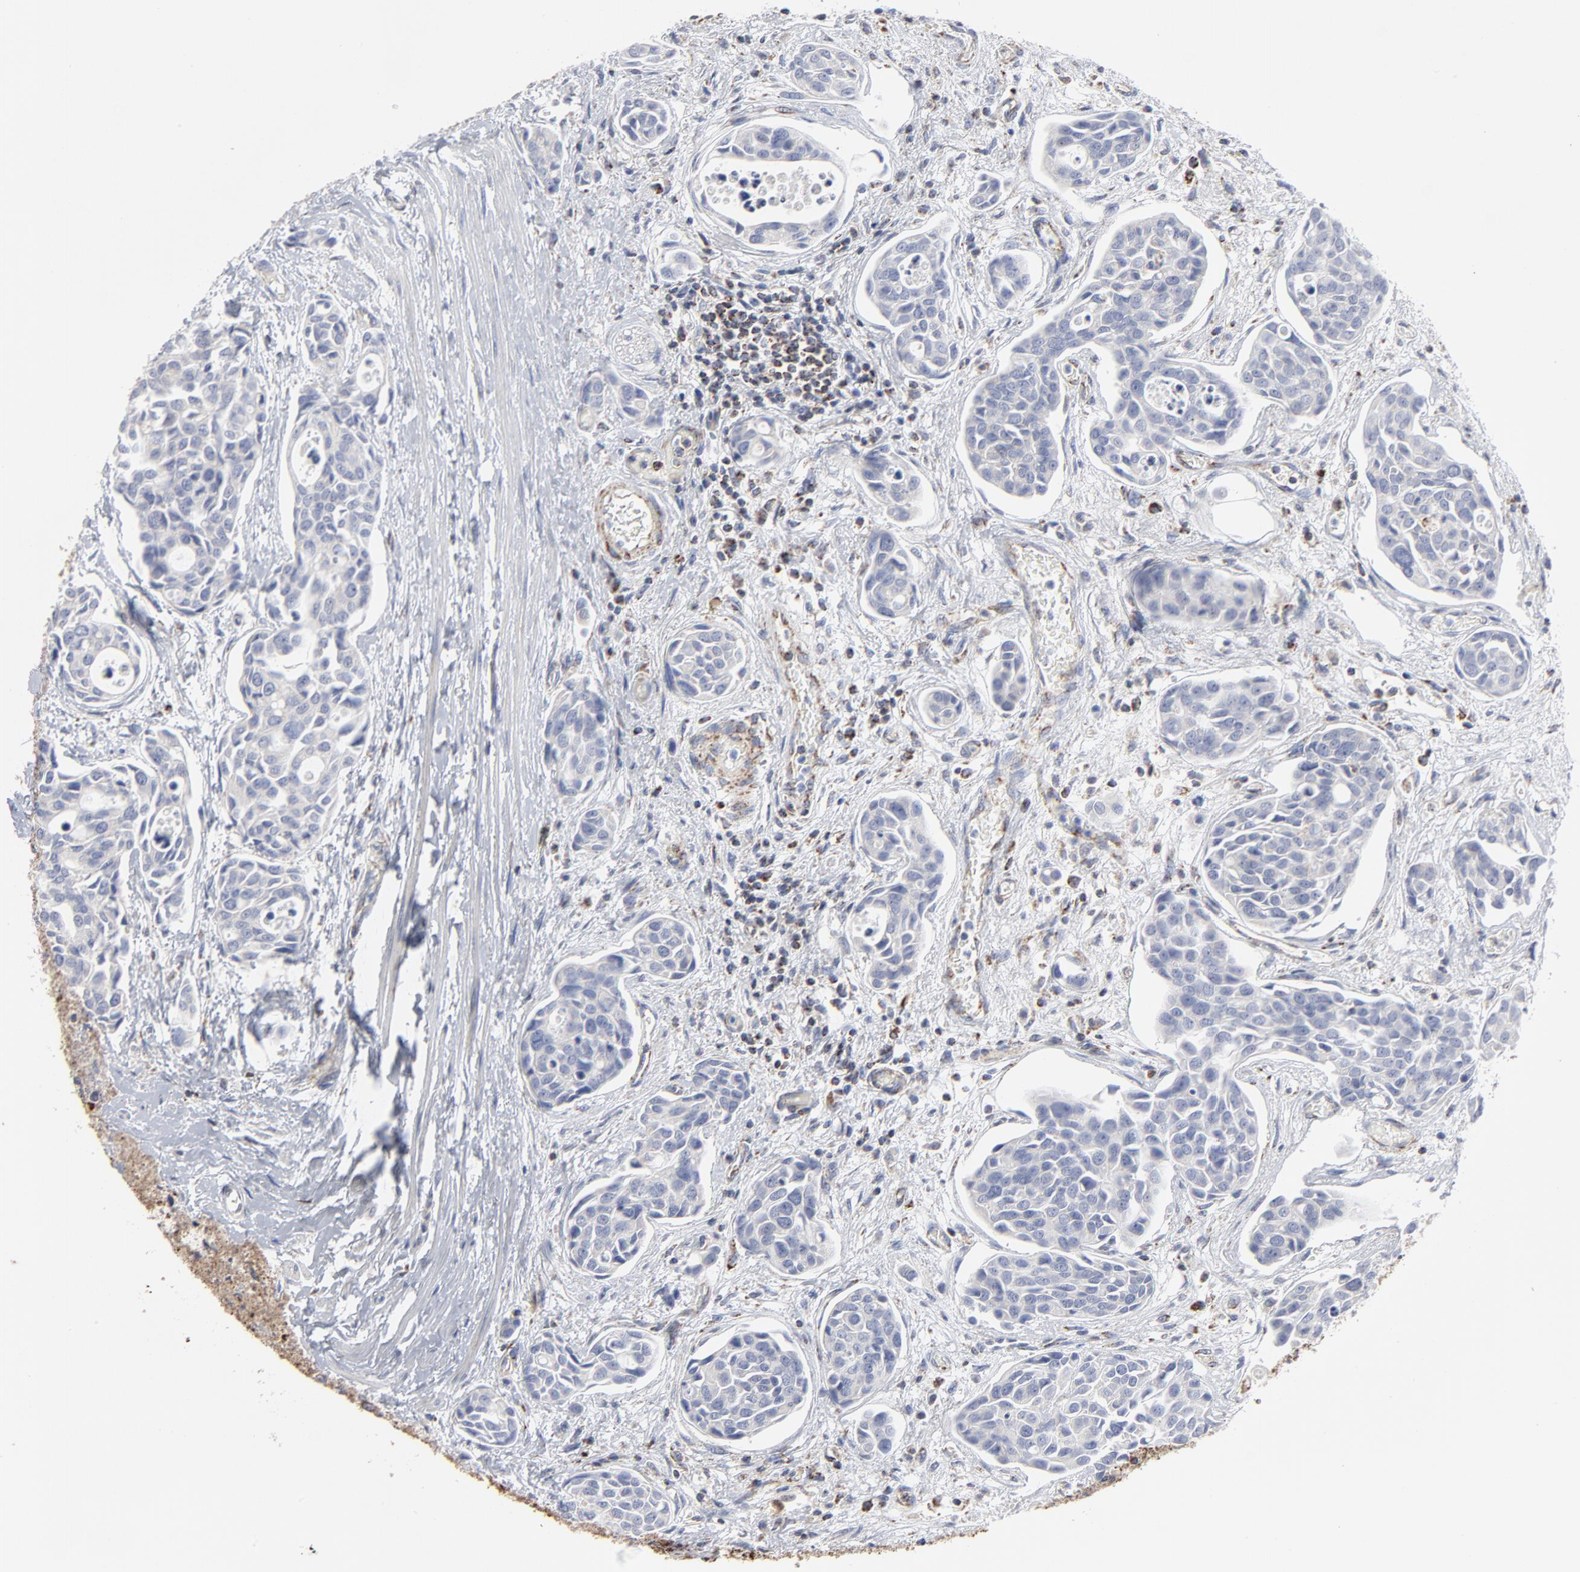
{"staining": {"intensity": "negative", "quantity": "none", "location": "none"}, "tissue": "urothelial cancer", "cell_type": "Tumor cells", "image_type": "cancer", "snomed": [{"axis": "morphology", "description": "Urothelial carcinoma, High grade"}, {"axis": "topography", "description": "Urinary bladder"}], "caption": "This image is of urothelial cancer stained with IHC to label a protein in brown with the nuclei are counter-stained blue. There is no expression in tumor cells.", "gene": "TXNRD2", "patient": {"sex": "male", "age": 78}}